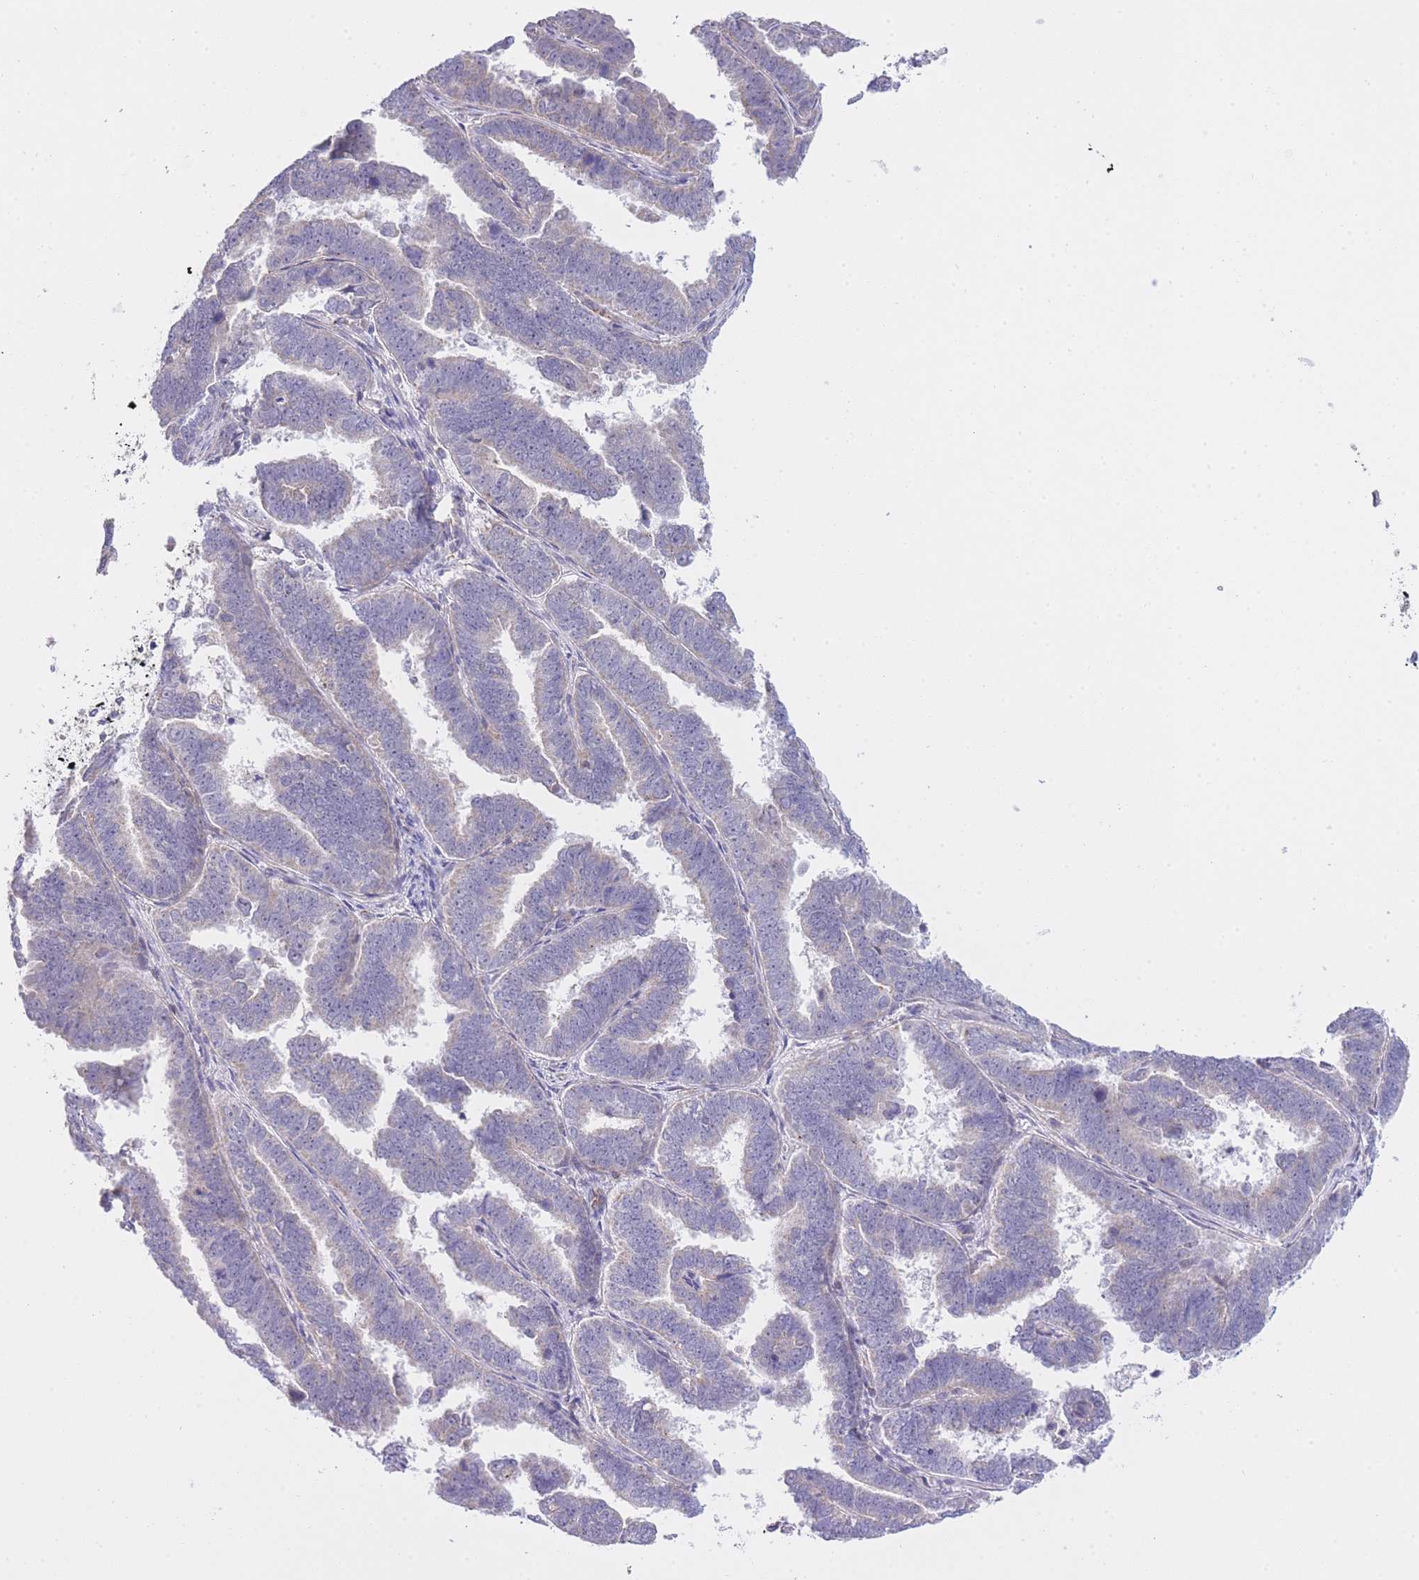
{"staining": {"intensity": "negative", "quantity": "none", "location": "none"}, "tissue": "endometrial cancer", "cell_type": "Tumor cells", "image_type": "cancer", "snomed": [{"axis": "morphology", "description": "Adenocarcinoma, NOS"}, {"axis": "topography", "description": "Endometrium"}], "caption": "Immunohistochemical staining of endometrial cancer exhibits no significant expression in tumor cells.", "gene": "CTBP1", "patient": {"sex": "female", "age": 75}}